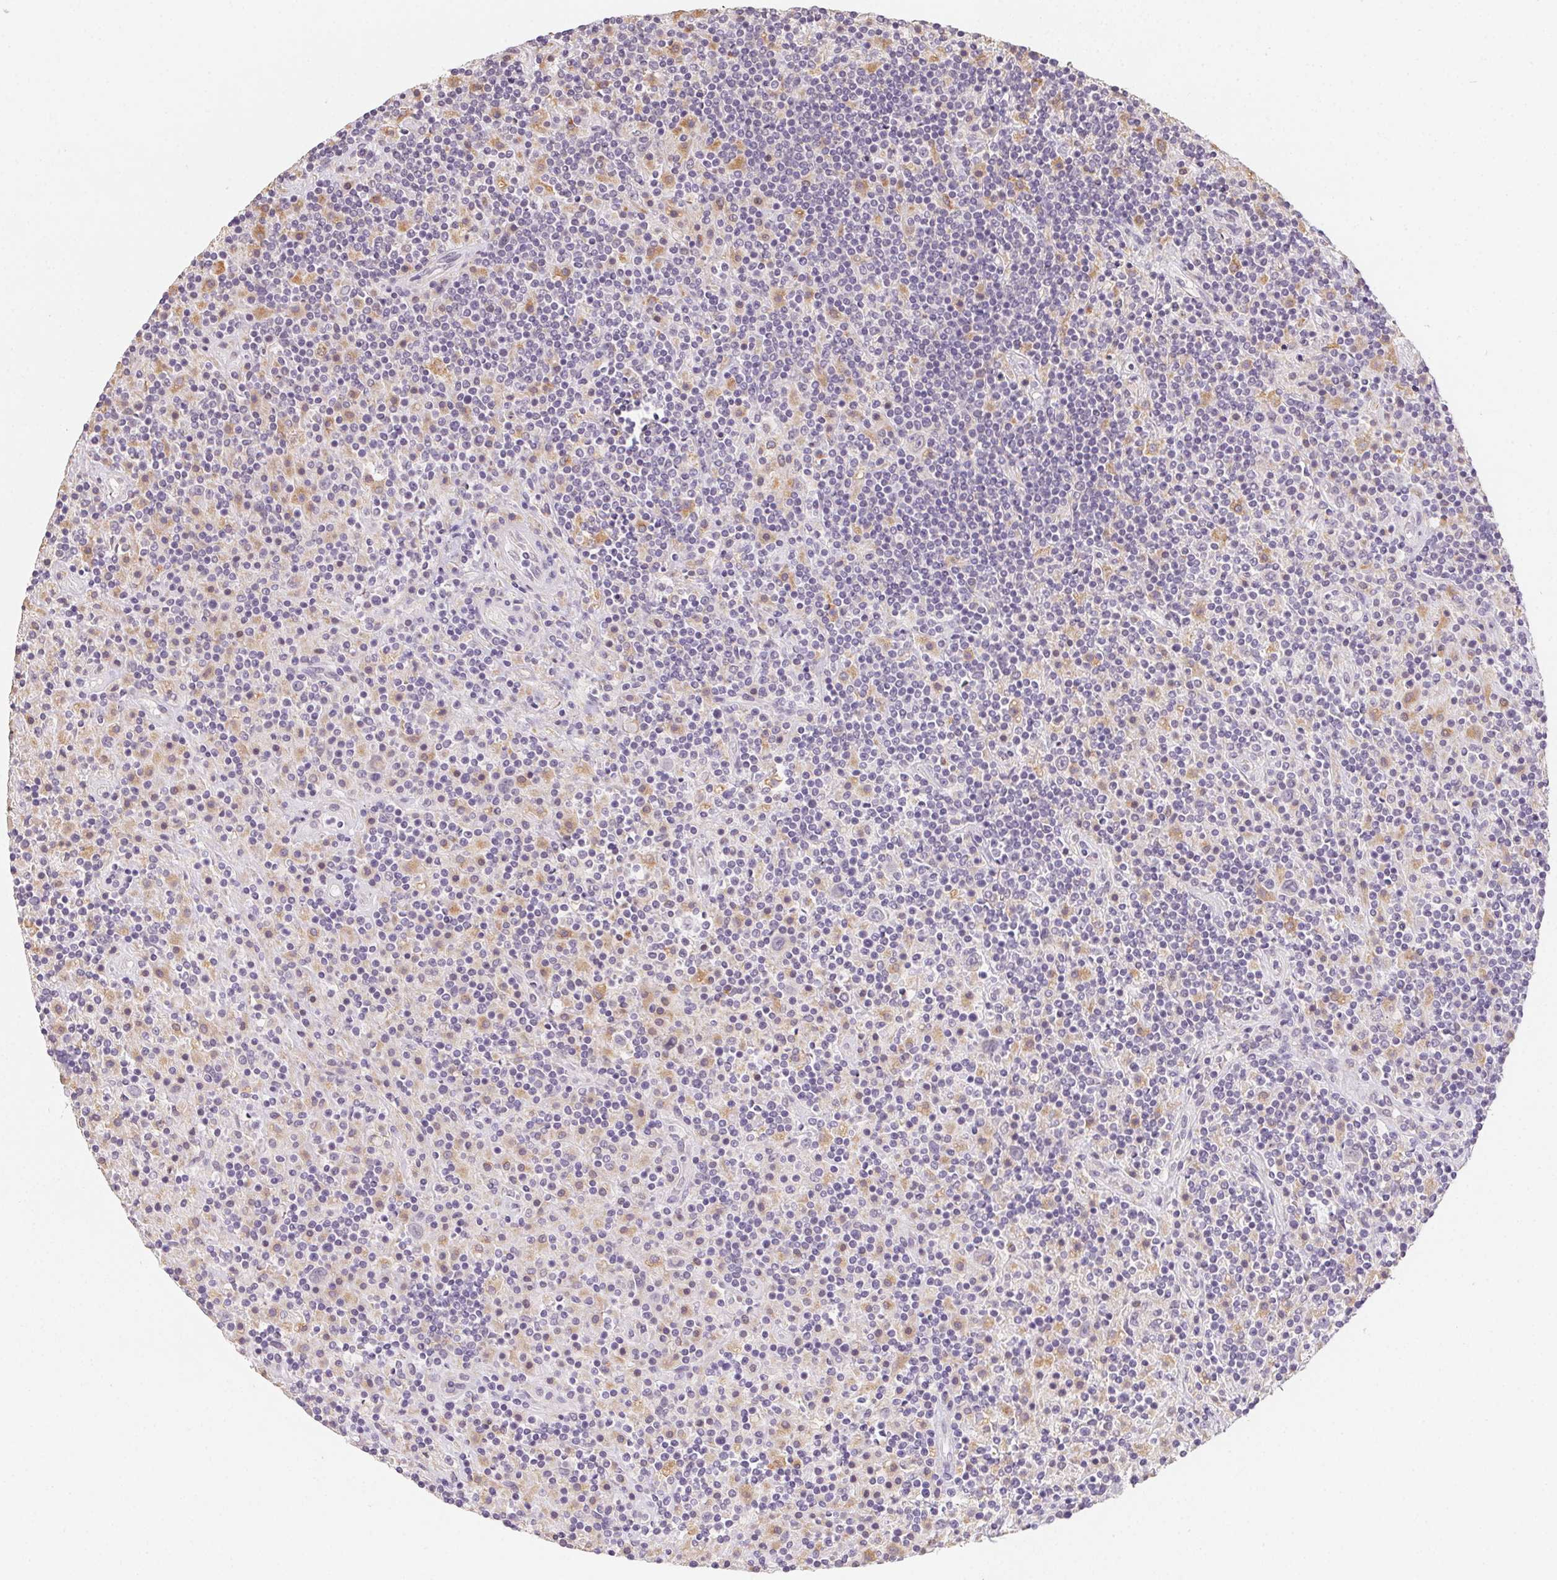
{"staining": {"intensity": "negative", "quantity": "none", "location": "none"}, "tissue": "lymphoma", "cell_type": "Tumor cells", "image_type": "cancer", "snomed": [{"axis": "morphology", "description": "Hodgkin's disease, NOS"}, {"axis": "topography", "description": "Lymph node"}], "caption": "This is a histopathology image of immunohistochemistry staining of lymphoma, which shows no staining in tumor cells.", "gene": "SLC6A18", "patient": {"sex": "male", "age": 70}}